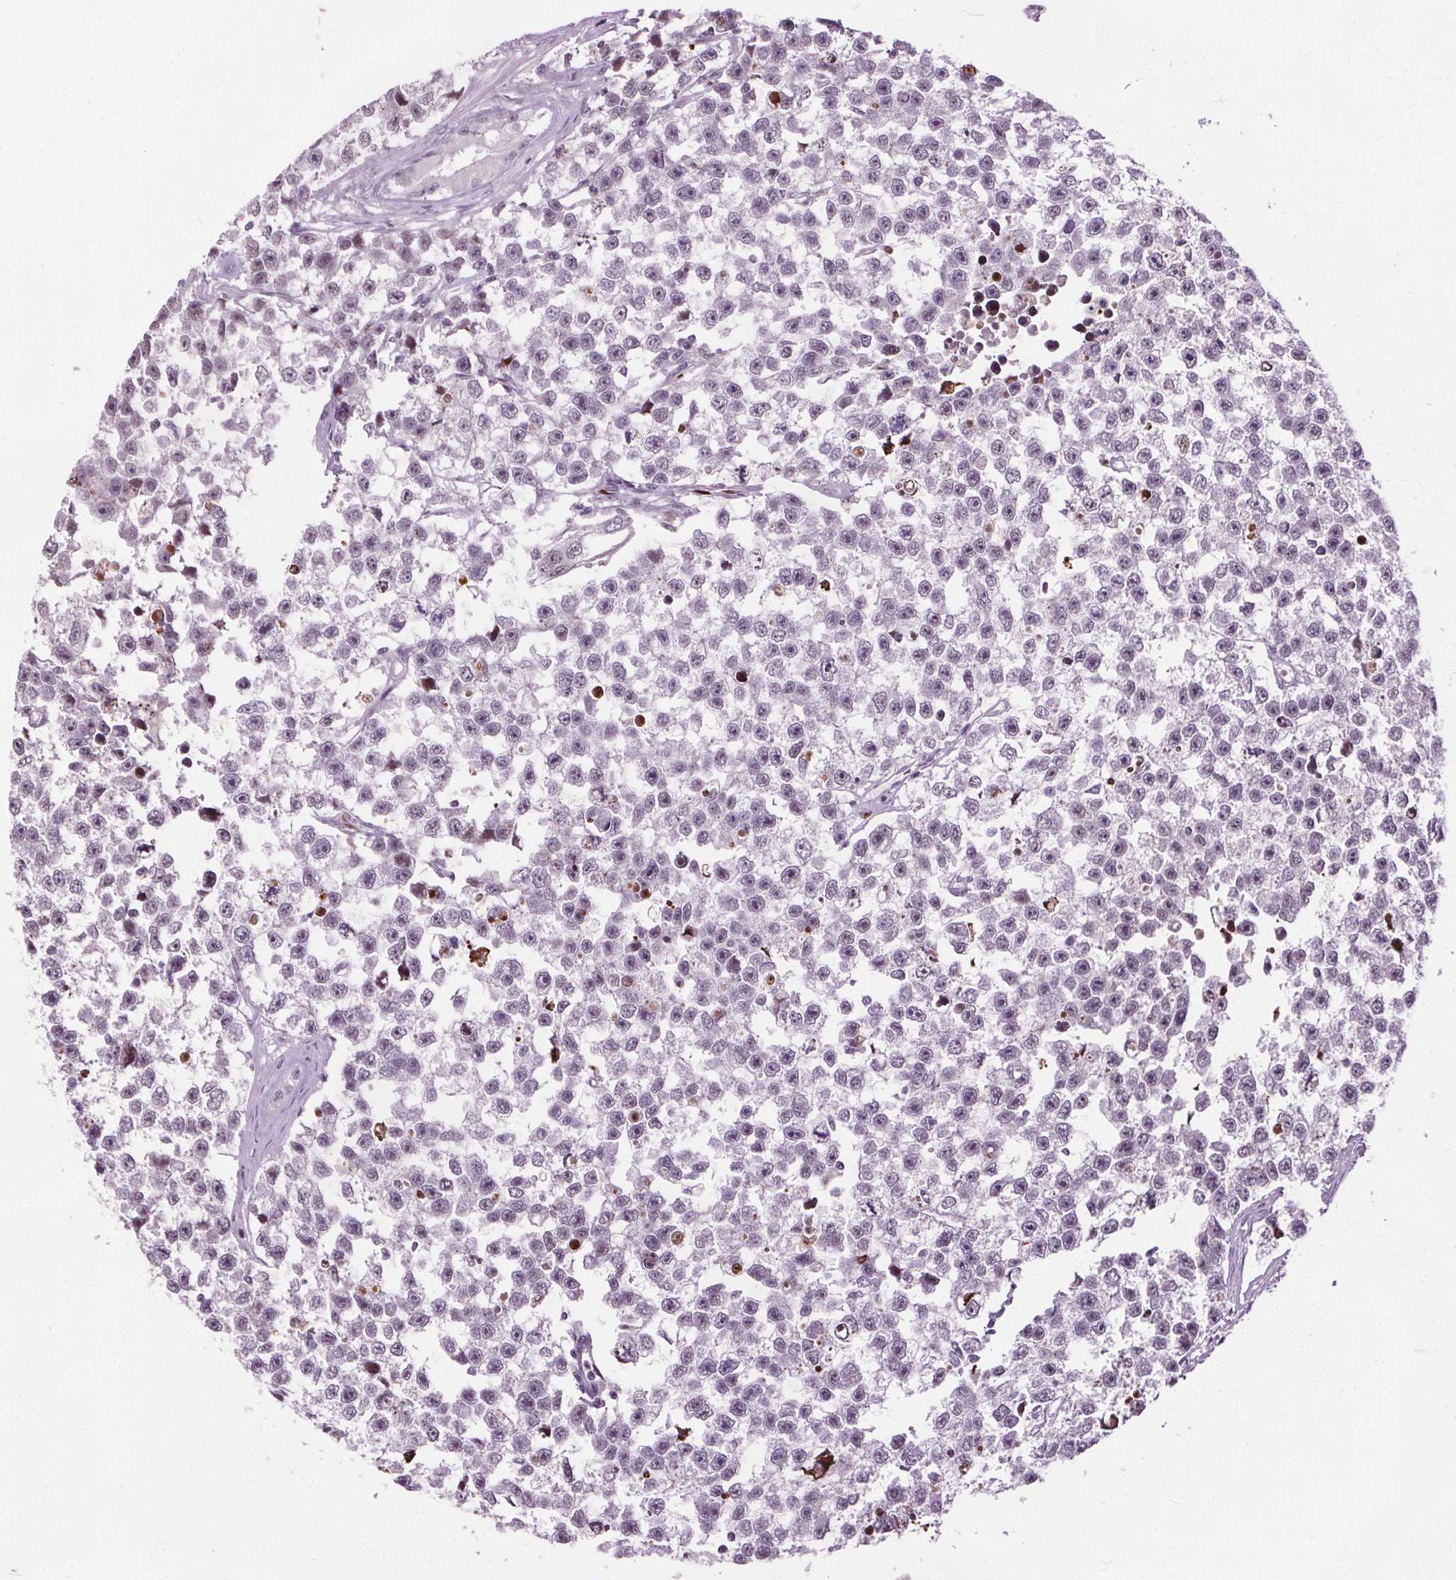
{"staining": {"intensity": "negative", "quantity": "none", "location": "none"}, "tissue": "testis cancer", "cell_type": "Tumor cells", "image_type": "cancer", "snomed": [{"axis": "morphology", "description": "Seminoma, NOS"}, {"axis": "topography", "description": "Testis"}], "caption": "Immunohistochemistry (IHC) photomicrograph of human testis cancer stained for a protein (brown), which reveals no staining in tumor cells.", "gene": "CEBPA", "patient": {"sex": "male", "age": 26}}